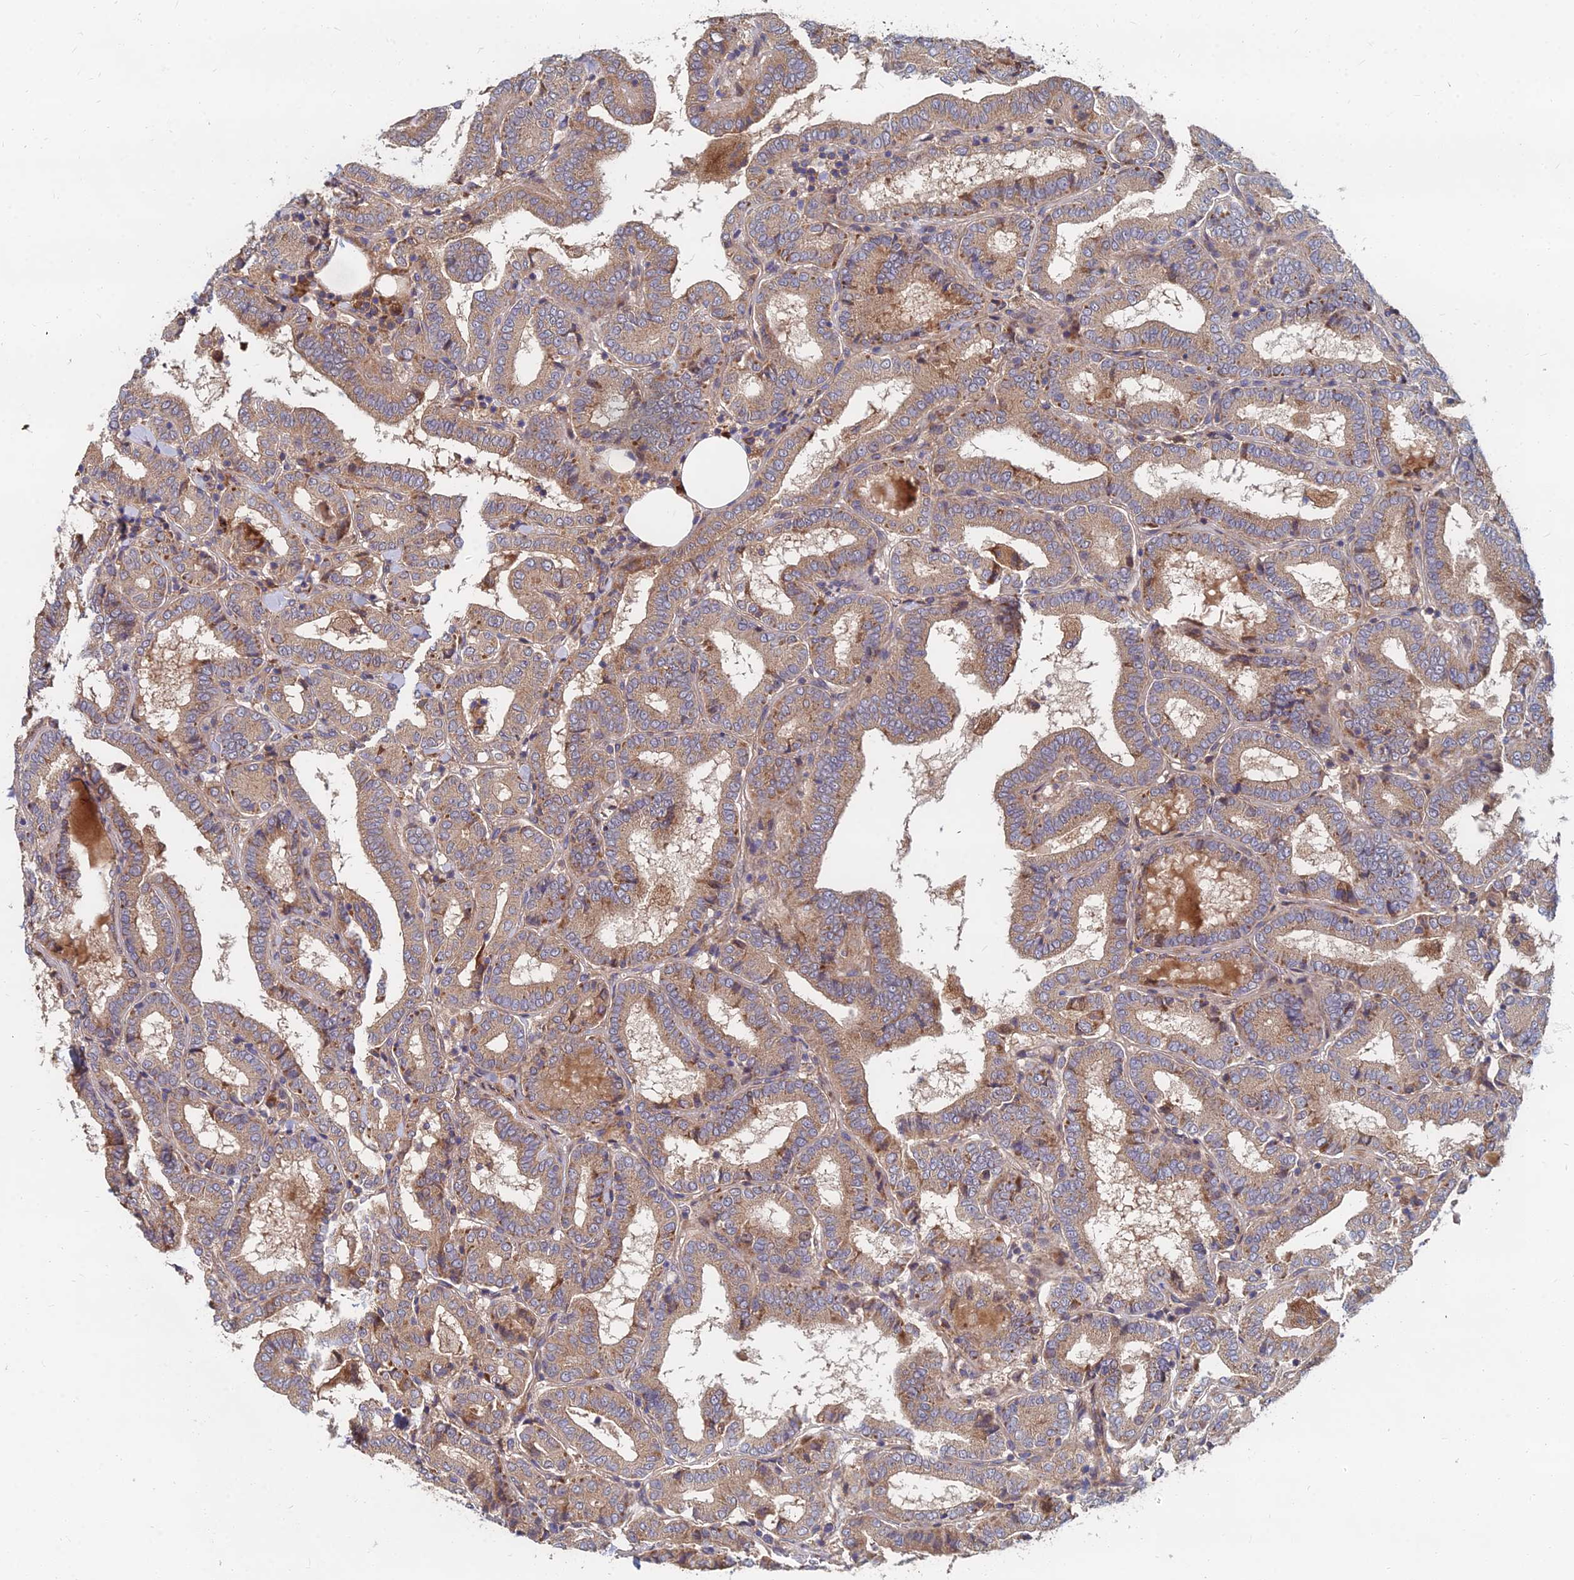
{"staining": {"intensity": "moderate", "quantity": ">75%", "location": "cytoplasmic/membranous"}, "tissue": "thyroid cancer", "cell_type": "Tumor cells", "image_type": "cancer", "snomed": [{"axis": "morphology", "description": "Papillary adenocarcinoma, NOS"}, {"axis": "topography", "description": "Thyroid gland"}], "caption": "The histopathology image reveals staining of papillary adenocarcinoma (thyroid), revealing moderate cytoplasmic/membranous protein expression (brown color) within tumor cells.", "gene": "CCZ1", "patient": {"sex": "female", "age": 72}}